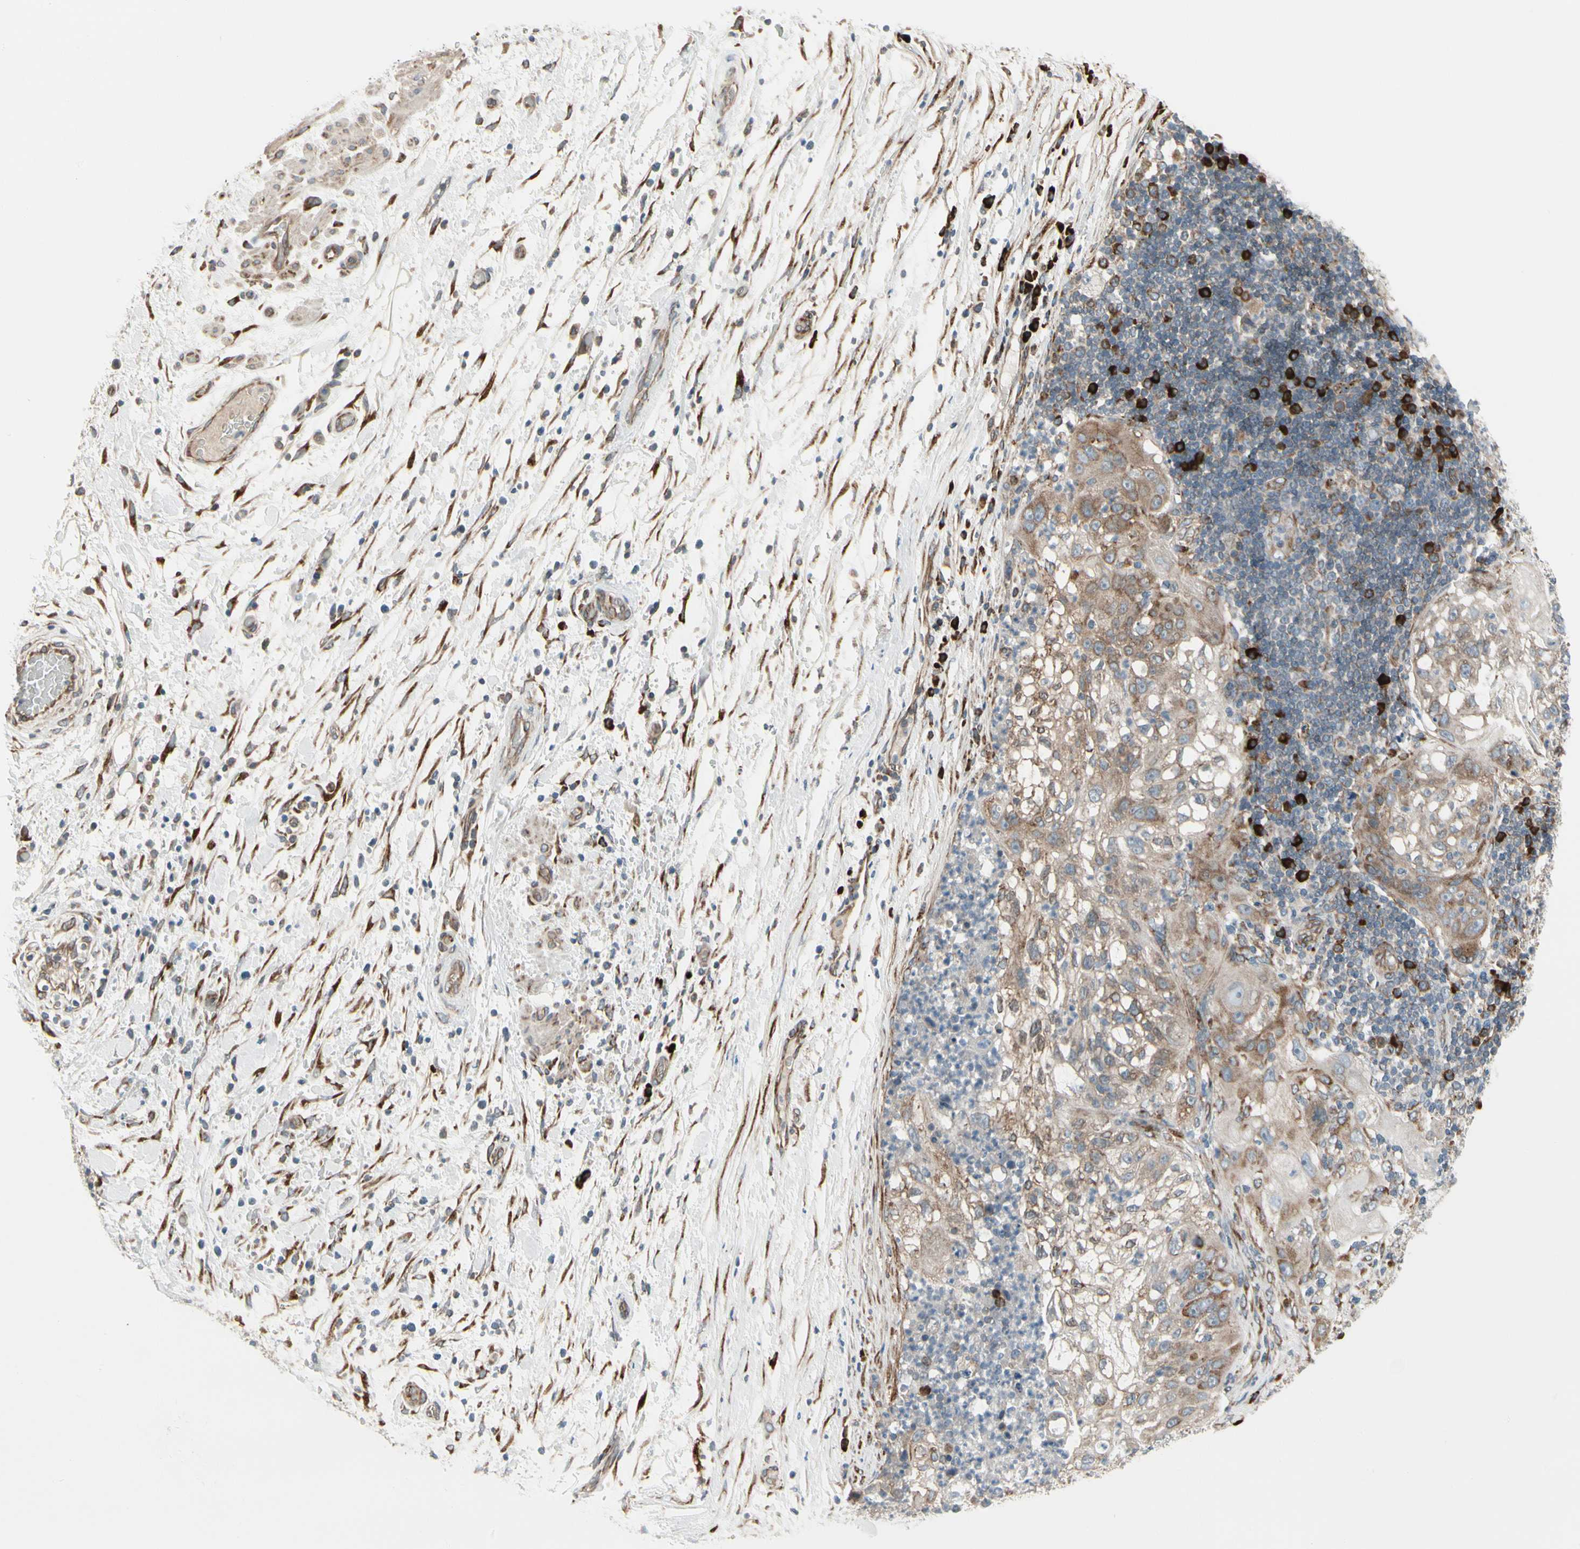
{"staining": {"intensity": "weak", "quantity": ">75%", "location": "cytoplasmic/membranous"}, "tissue": "lung cancer", "cell_type": "Tumor cells", "image_type": "cancer", "snomed": [{"axis": "morphology", "description": "Inflammation, NOS"}, {"axis": "morphology", "description": "Squamous cell carcinoma, NOS"}, {"axis": "topography", "description": "Lymph node"}, {"axis": "topography", "description": "Soft tissue"}, {"axis": "topography", "description": "Lung"}], "caption": "IHC (DAB (3,3'-diaminobenzidine)) staining of human lung cancer (squamous cell carcinoma) shows weak cytoplasmic/membranous protein expression in about >75% of tumor cells.", "gene": "FNDC3A", "patient": {"sex": "male", "age": 66}}